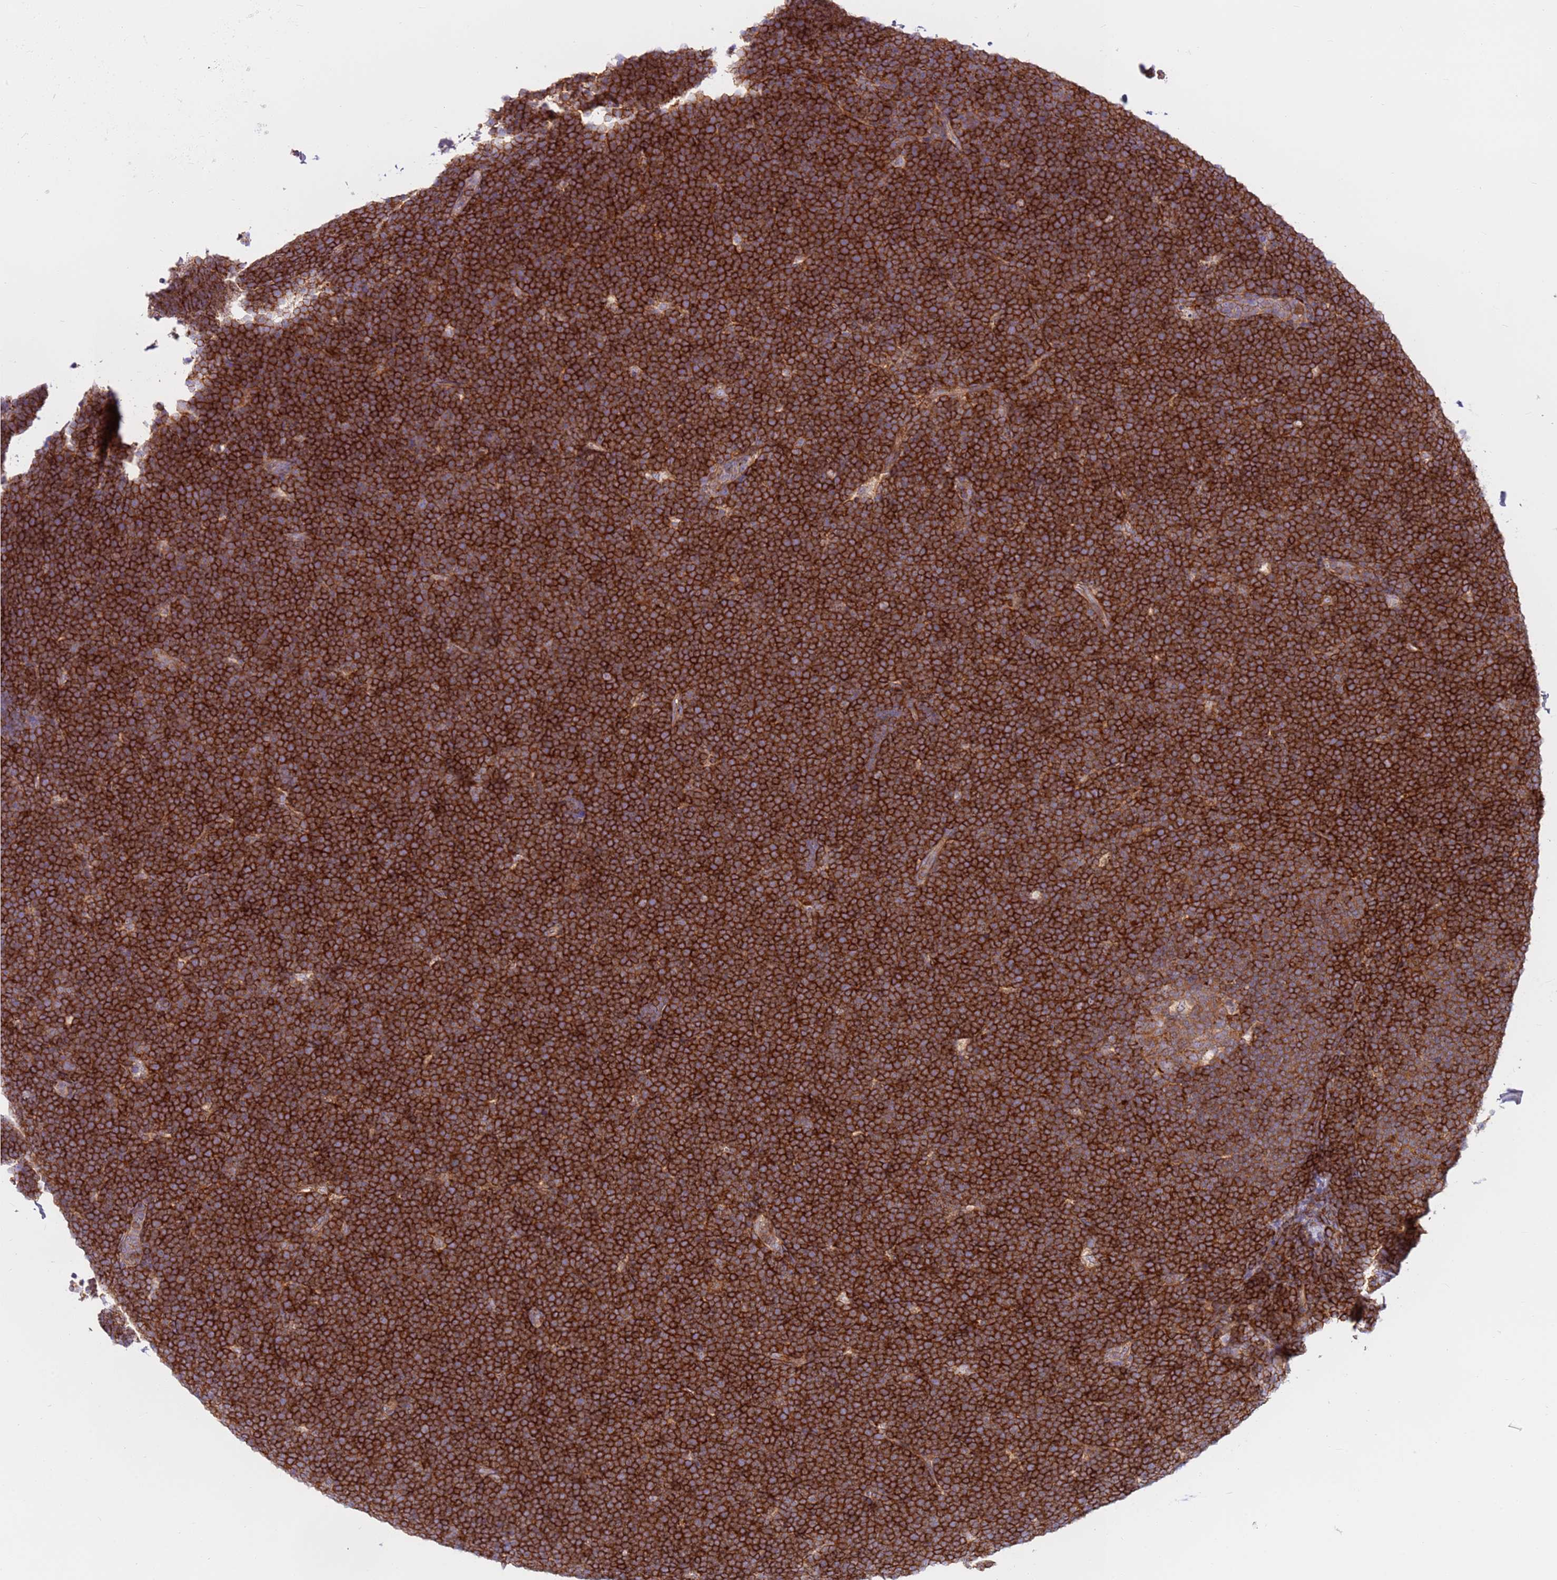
{"staining": {"intensity": "strong", "quantity": ">75%", "location": "cytoplasmic/membranous"}, "tissue": "lymphoma", "cell_type": "Tumor cells", "image_type": "cancer", "snomed": [{"axis": "morphology", "description": "Malignant lymphoma, non-Hodgkin's type, High grade"}, {"axis": "topography", "description": "Lymph node"}], "caption": "IHC of lymphoma demonstrates high levels of strong cytoplasmic/membranous expression in about >75% of tumor cells. (Brightfield microscopy of DAB IHC at high magnification).", "gene": "DDX19B", "patient": {"sex": "male", "age": 13}}